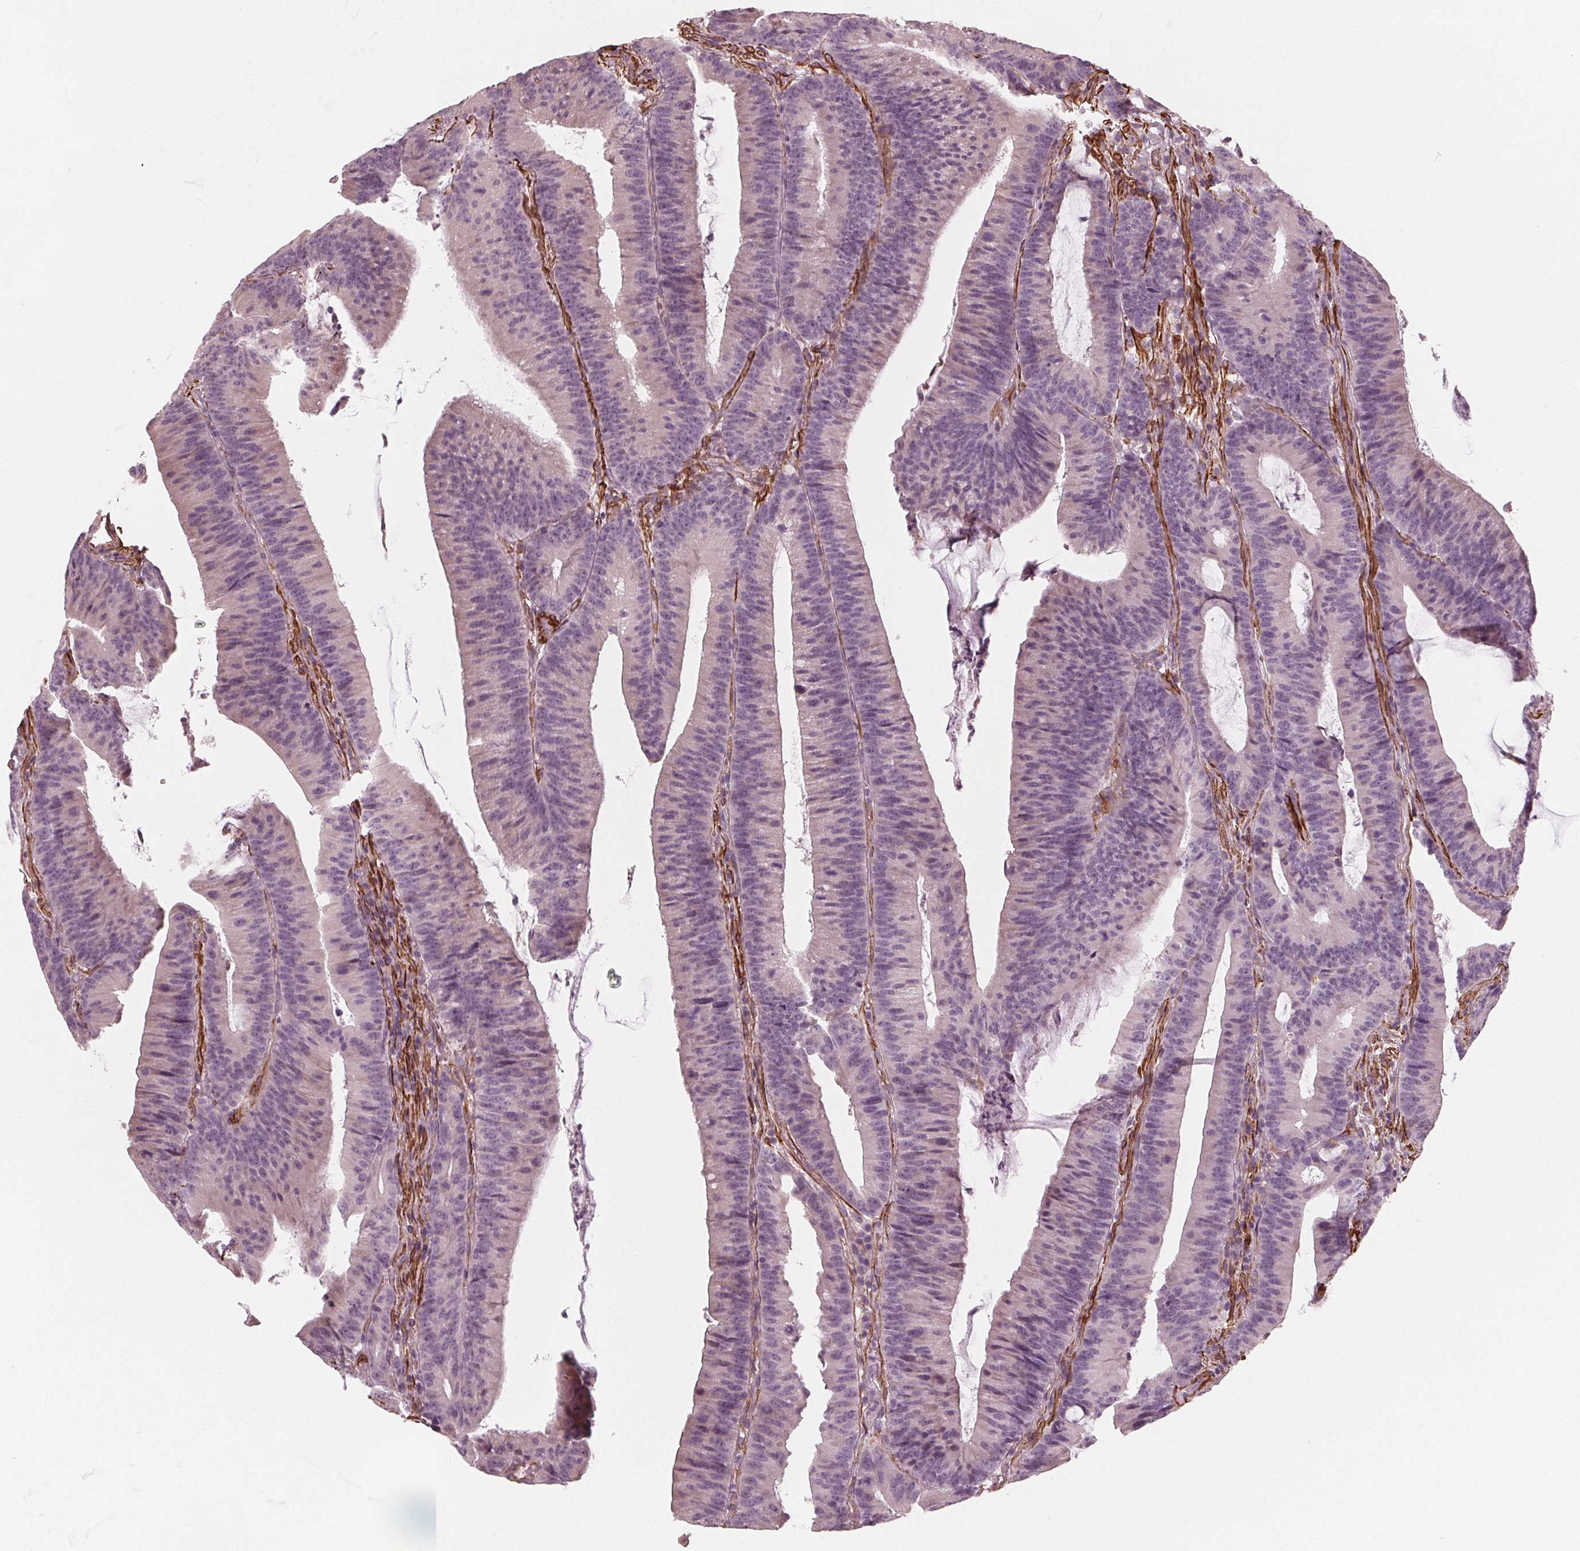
{"staining": {"intensity": "negative", "quantity": "none", "location": "none"}, "tissue": "colorectal cancer", "cell_type": "Tumor cells", "image_type": "cancer", "snomed": [{"axis": "morphology", "description": "Adenocarcinoma, NOS"}, {"axis": "topography", "description": "Colon"}], "caption": "IHC micrograph of adenocarcinoma (colorectal) stained for a protein (brown), which demonstrates no positivity in tumor cells.", "gene": "MIER3", "patient": {"sex": "female", "age": 78}}